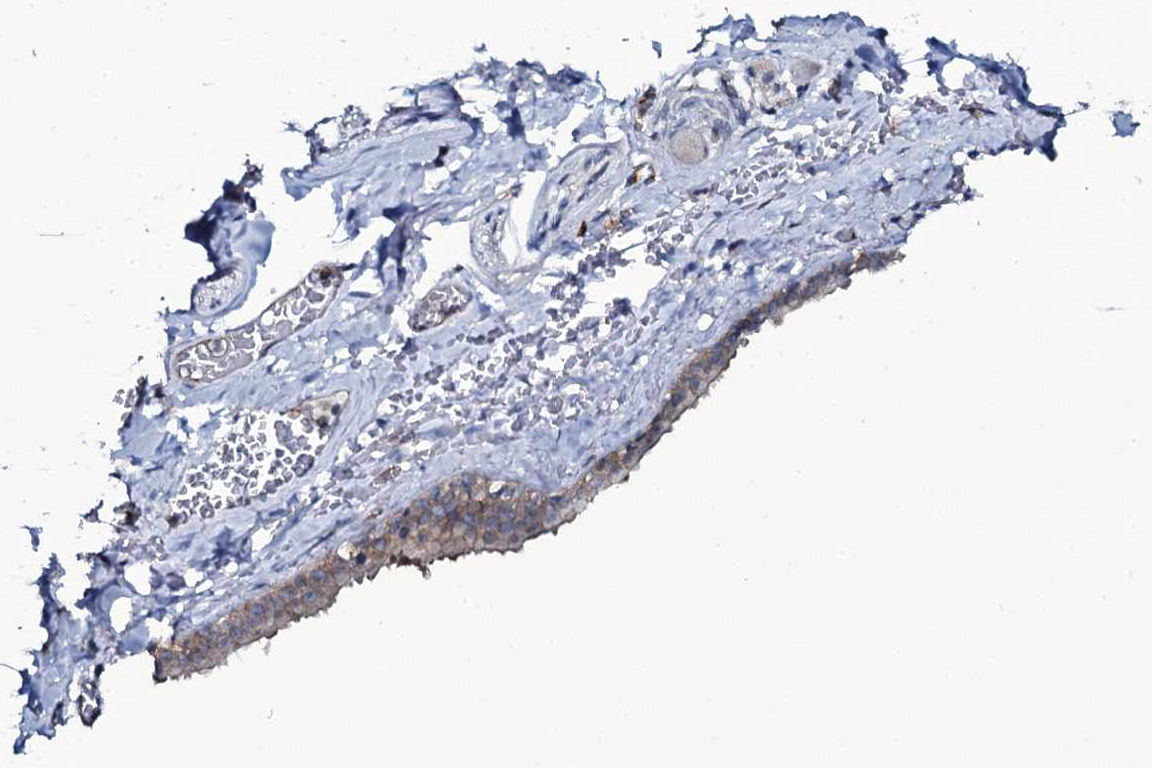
{"staining": {"intensity": "negative", "quantity": "none", "location": "none"}, "tissue": "adipose tissue", "cell_type": "Adipocytes", "image_type": "normal", "snomed": [{"axis": "morphology", "description": "Normal tissue, NOS"}, {"axis": "topography", "description": "Salivary gland"}, {"axis": "topography", "description": "Peripheral nerve tissue"}], "caption": "An IHC micrograph of unremarkable adipose tissue is shown. There is no staining in adipocytes of adipose tissue. Nuclei are stained in blue.", "gene": "SNAP23", "patient": {"sex": "male", "age": 62}}